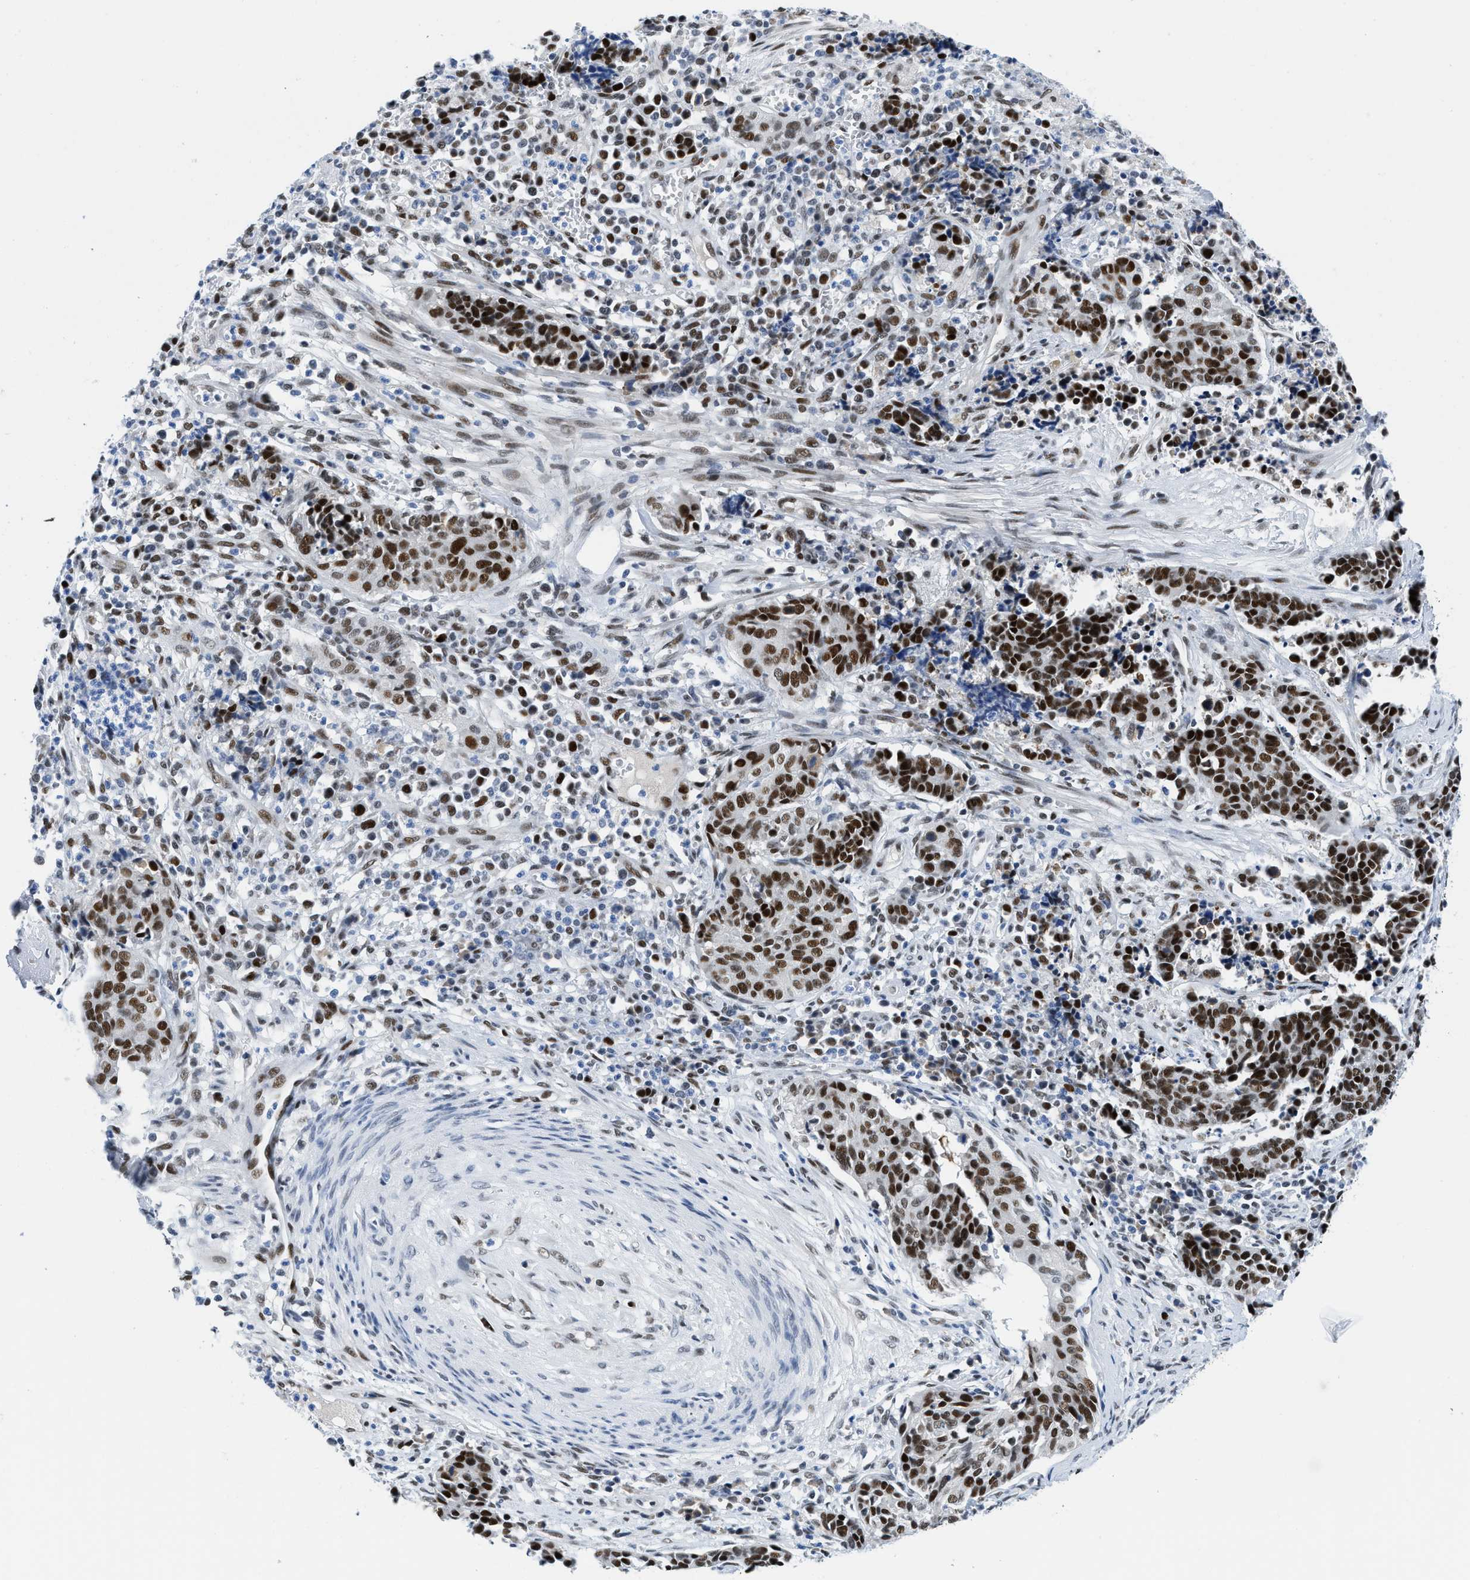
{"staining": {"intensity": "strong", "quantity": ">75%", "location": "nuclear"}, "tissue": "cervical cancer", "cell_type": "Tumor cells", "image_type": "cancer", "snomed": [{"axis": "morphology", "description": "Squamous cell carcinoma, NOS"}, {"axis": "topography", "description": "Cervix"}], "caption": "Immunohistochemical staining of cervical cancer (squamous cell carcinoma) reveals strong nuclear protein expression in approximately >75% of tumor cells. The staining is performed using DAB brown chromogen to label protein expression. The nuclei are counter-stained blue using hematoxylin.", "gene": "SMARCAD1", "patient": {"sex": "female", "age": 35}}